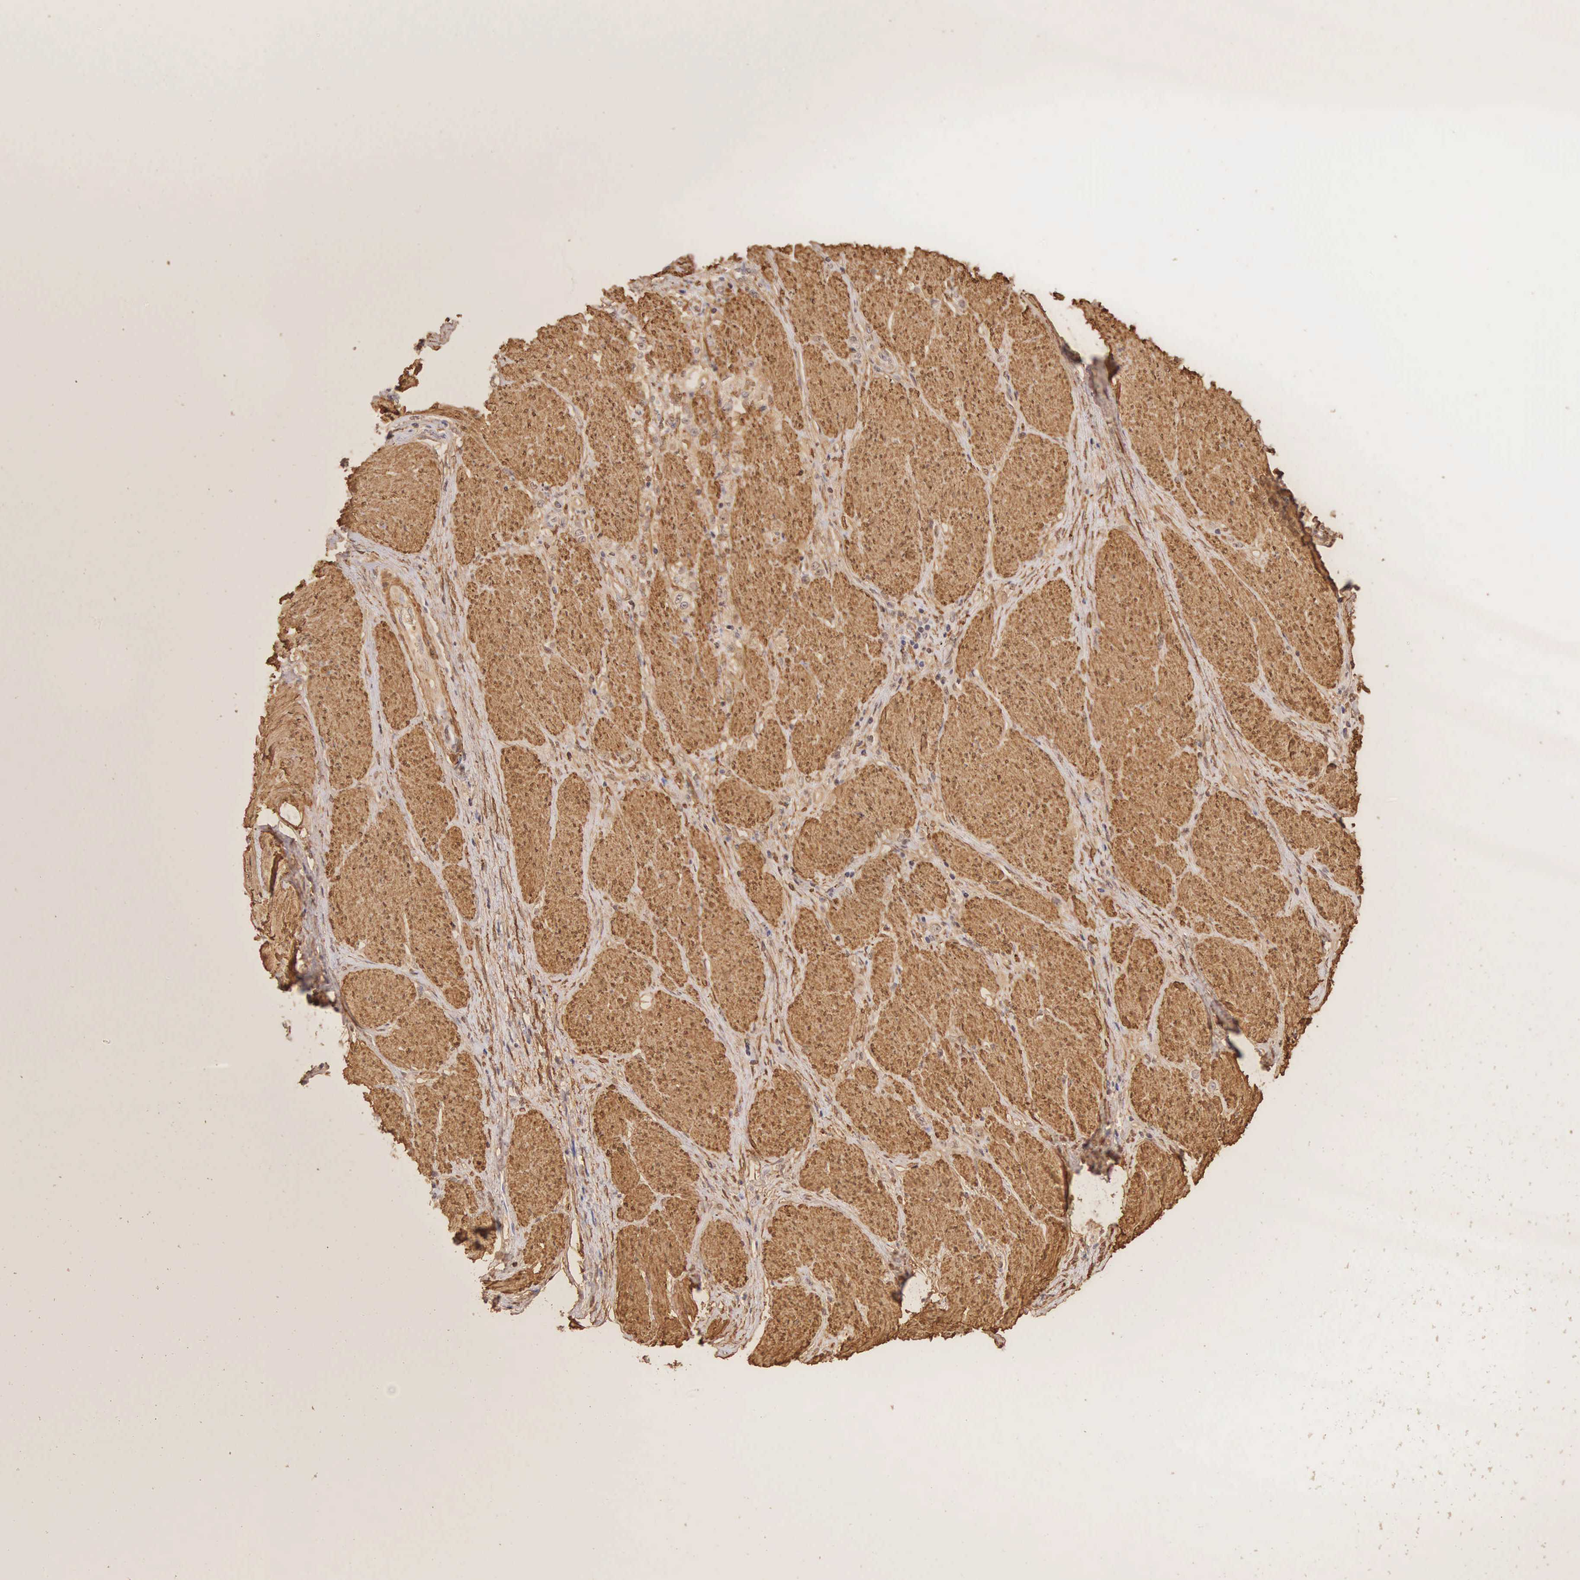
{"staining": {"intensity": "negative", "quantity": "none", "location": "none"}, "tissue": "stomach cancer", "cell_type": "Tumor cells", "image_type": "cancer", "snomed": [{"axis": "morphology", "description": "Adenocarcinoma, NOS"}, {"axis": "topography", "description": "Stomach"}], "caption": "The micrograph demonstrates no staining of tumor cells in stomach adenocarcinoma.", "gene": "CNN1", "patient": {"sex": "male", "age": 72}}